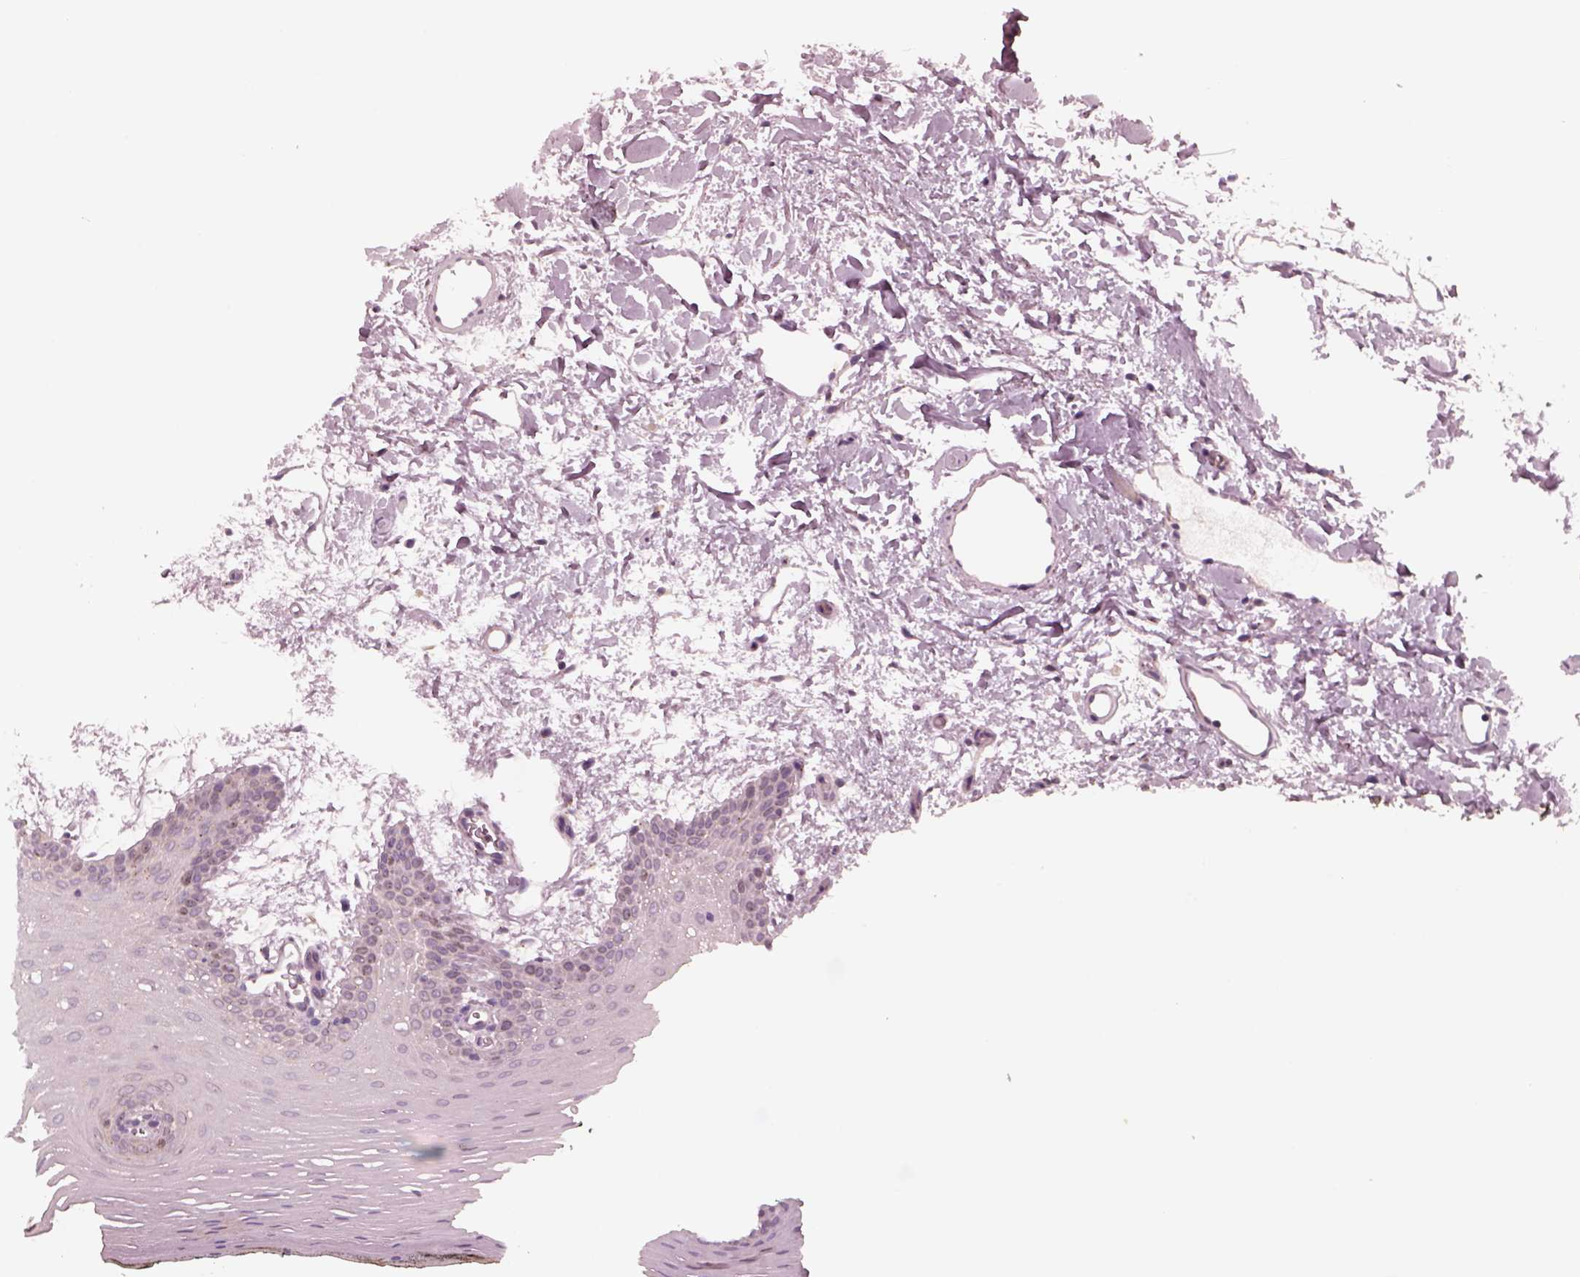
{"staining": {"intensity": "negative", "quantity": "none", "location": "none"}, "tissue": "oral mucosa", "cell_type": "Squamous epithelial cells", "image_type": "normal", "snomed": [{"axis": "morphology", "description": "Normal tissue, NOS"}, {"axis": "topography", "description": "Oral tissue"}, {"axis": "topography", "description": "Head-Neck"}], "caption": "This is an IHC image of benign human oral mucosa. There is no positivity in squamous epithelial cells.", "gene": "SAXO1", "patient": {"sex": "male", "age": 65}}